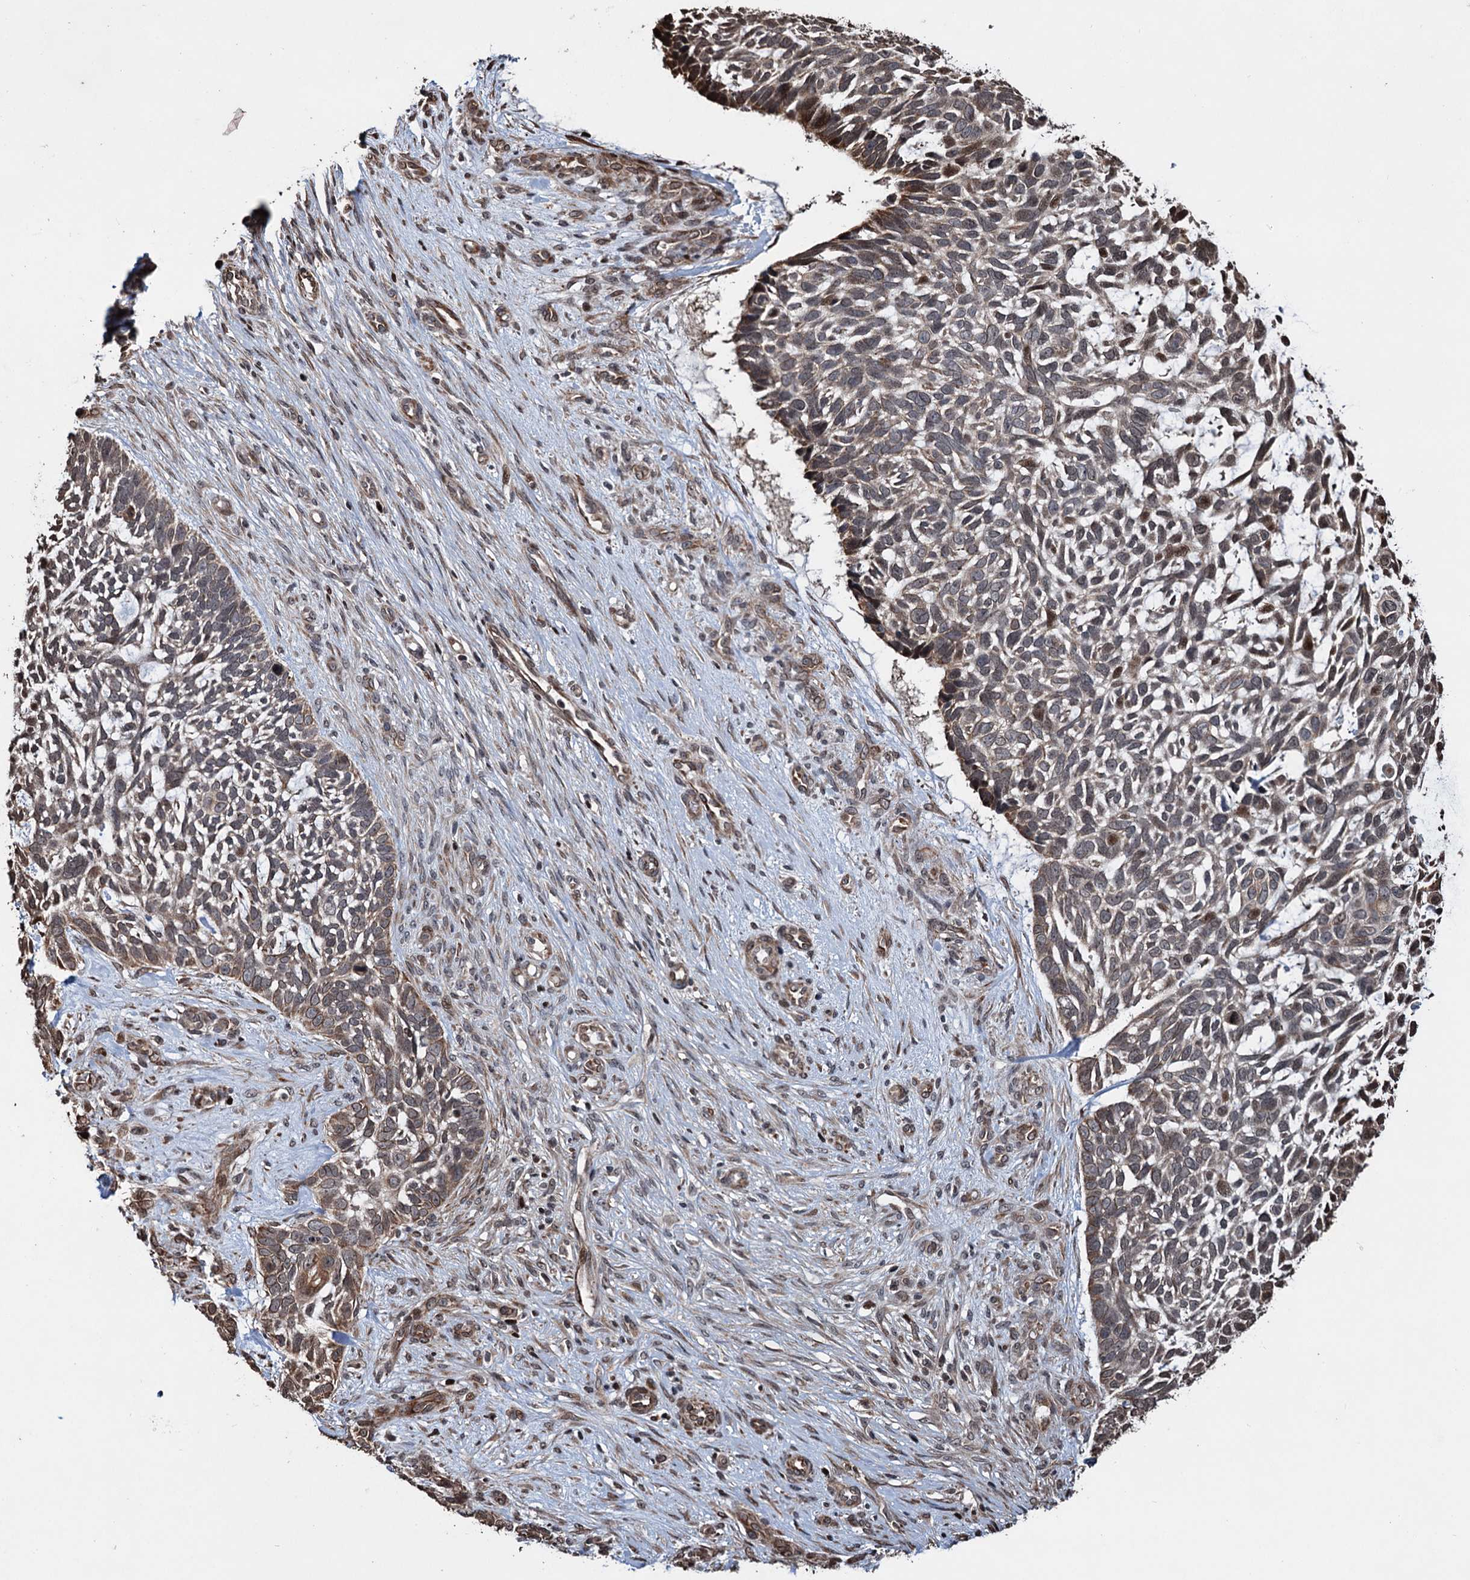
{"staining": {"intensity": "moderate", "quantity": "25%-75%", "location": "cytoplasmic/membranous"}, "tissue": "skin cancer", "cell_type": "Tumor cells", "image_type": "cancer", "snomed": [{"axis": "morphology", "description": "Basal cell carcinoma"}, {"axis": "topography", "description": "Skin"}], "caption": "Skin basal cell carcinoma tissue shows moderate cytoplasmic/membranous staining in about 25%-75% of tumor cells", "gene": "EYA4", "patient": {"sex": "male", "age": 88}}